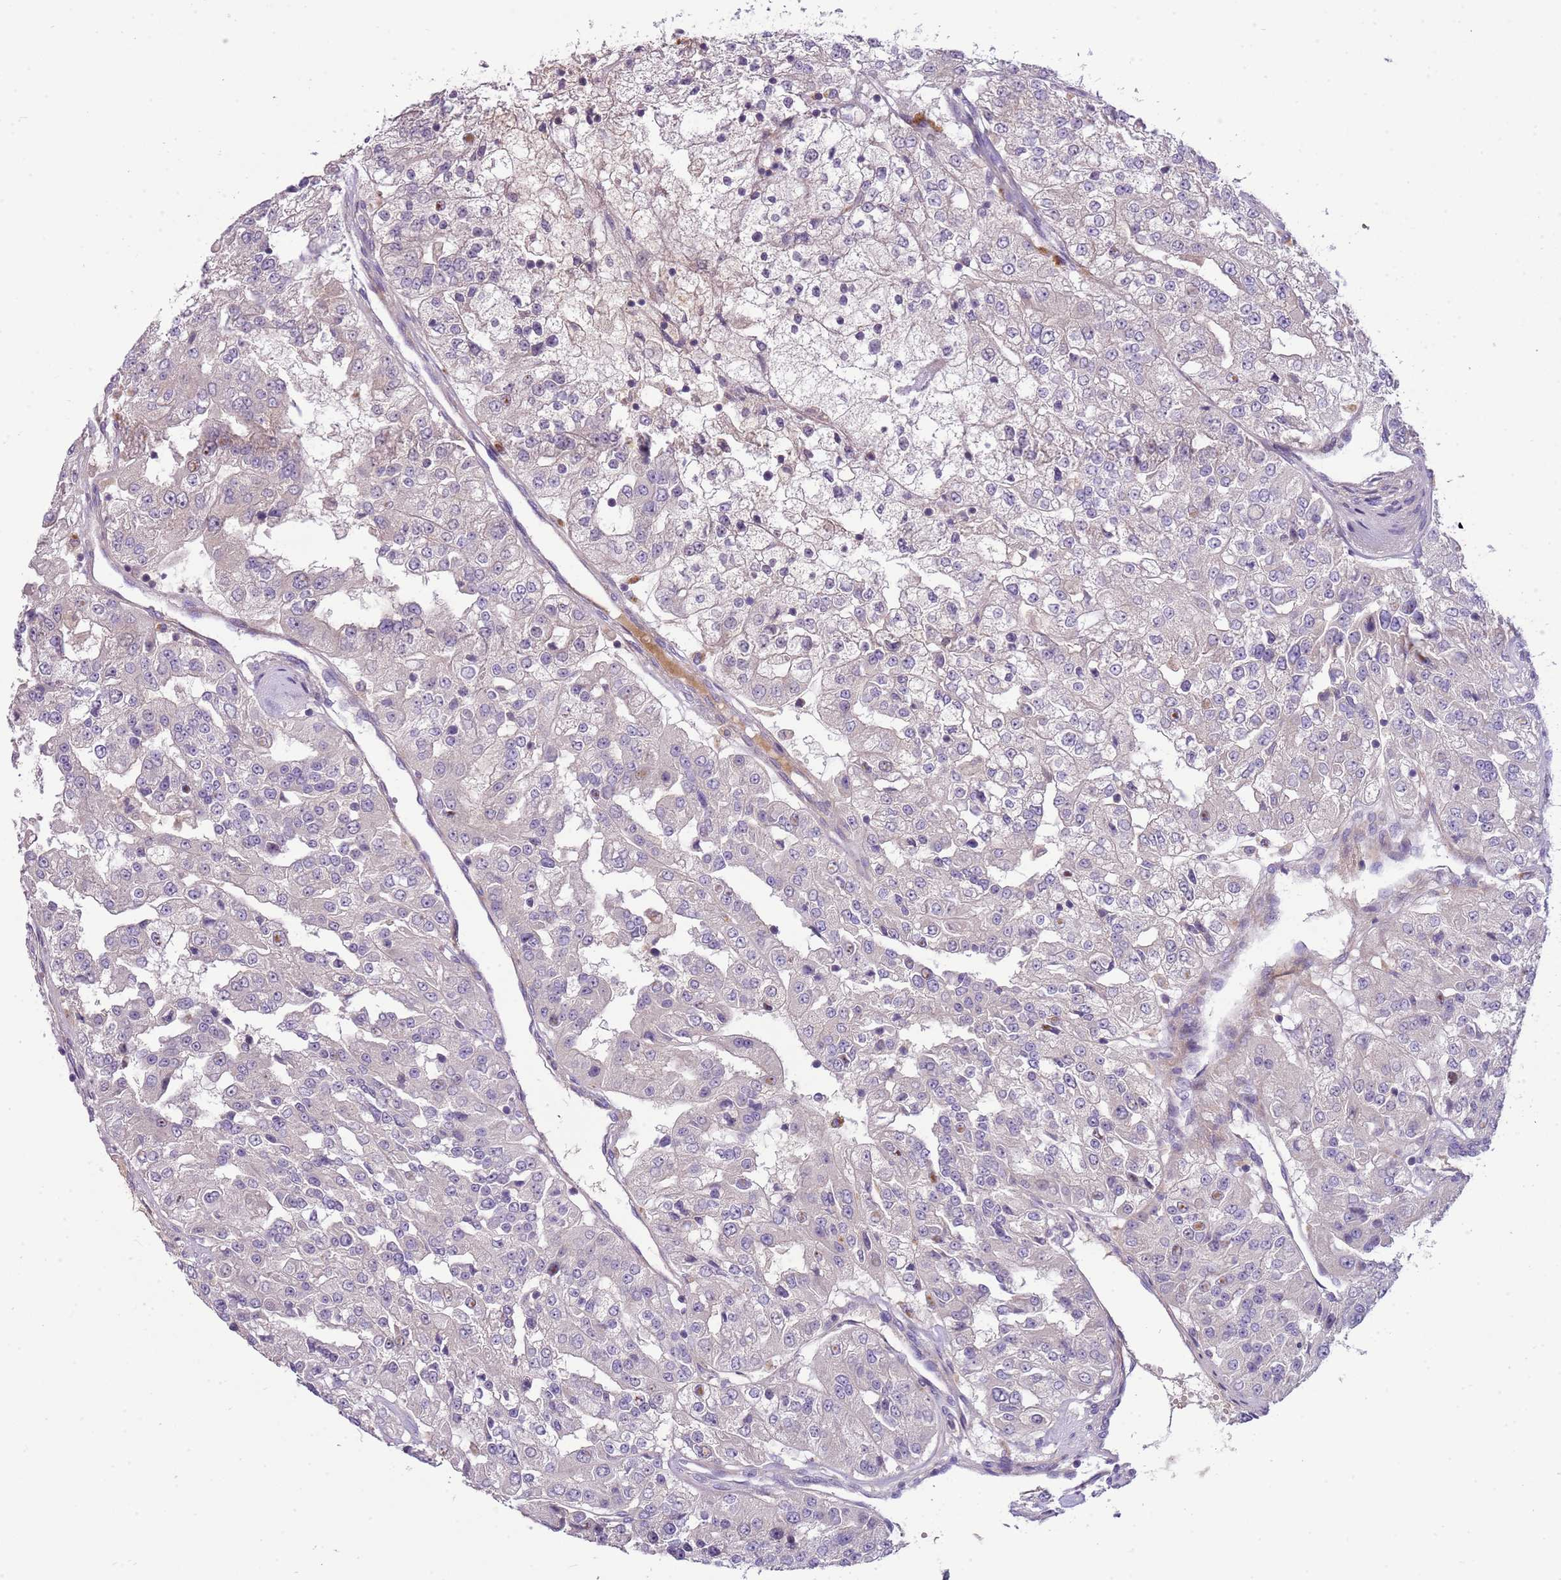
{"staining": {"intensity": "negative", "quantity": "none", "location": "none"}, "tissue": "renal cancer", "cell_type": "Tumor cells", "image_type": "cancer", "snomed": [{"axis": "morphology", "description": "Adenocarcinoma, NOS"}, {"axis": "topography", "description": "Kidney"}], "caption": "This is an immunohistochemistry (IHC) micrograph of renal adenocarcinoma. There is no positivity in tumor cells.", "gene": "SCAMP5", "patient": {"sex": "female", "age": 63}}